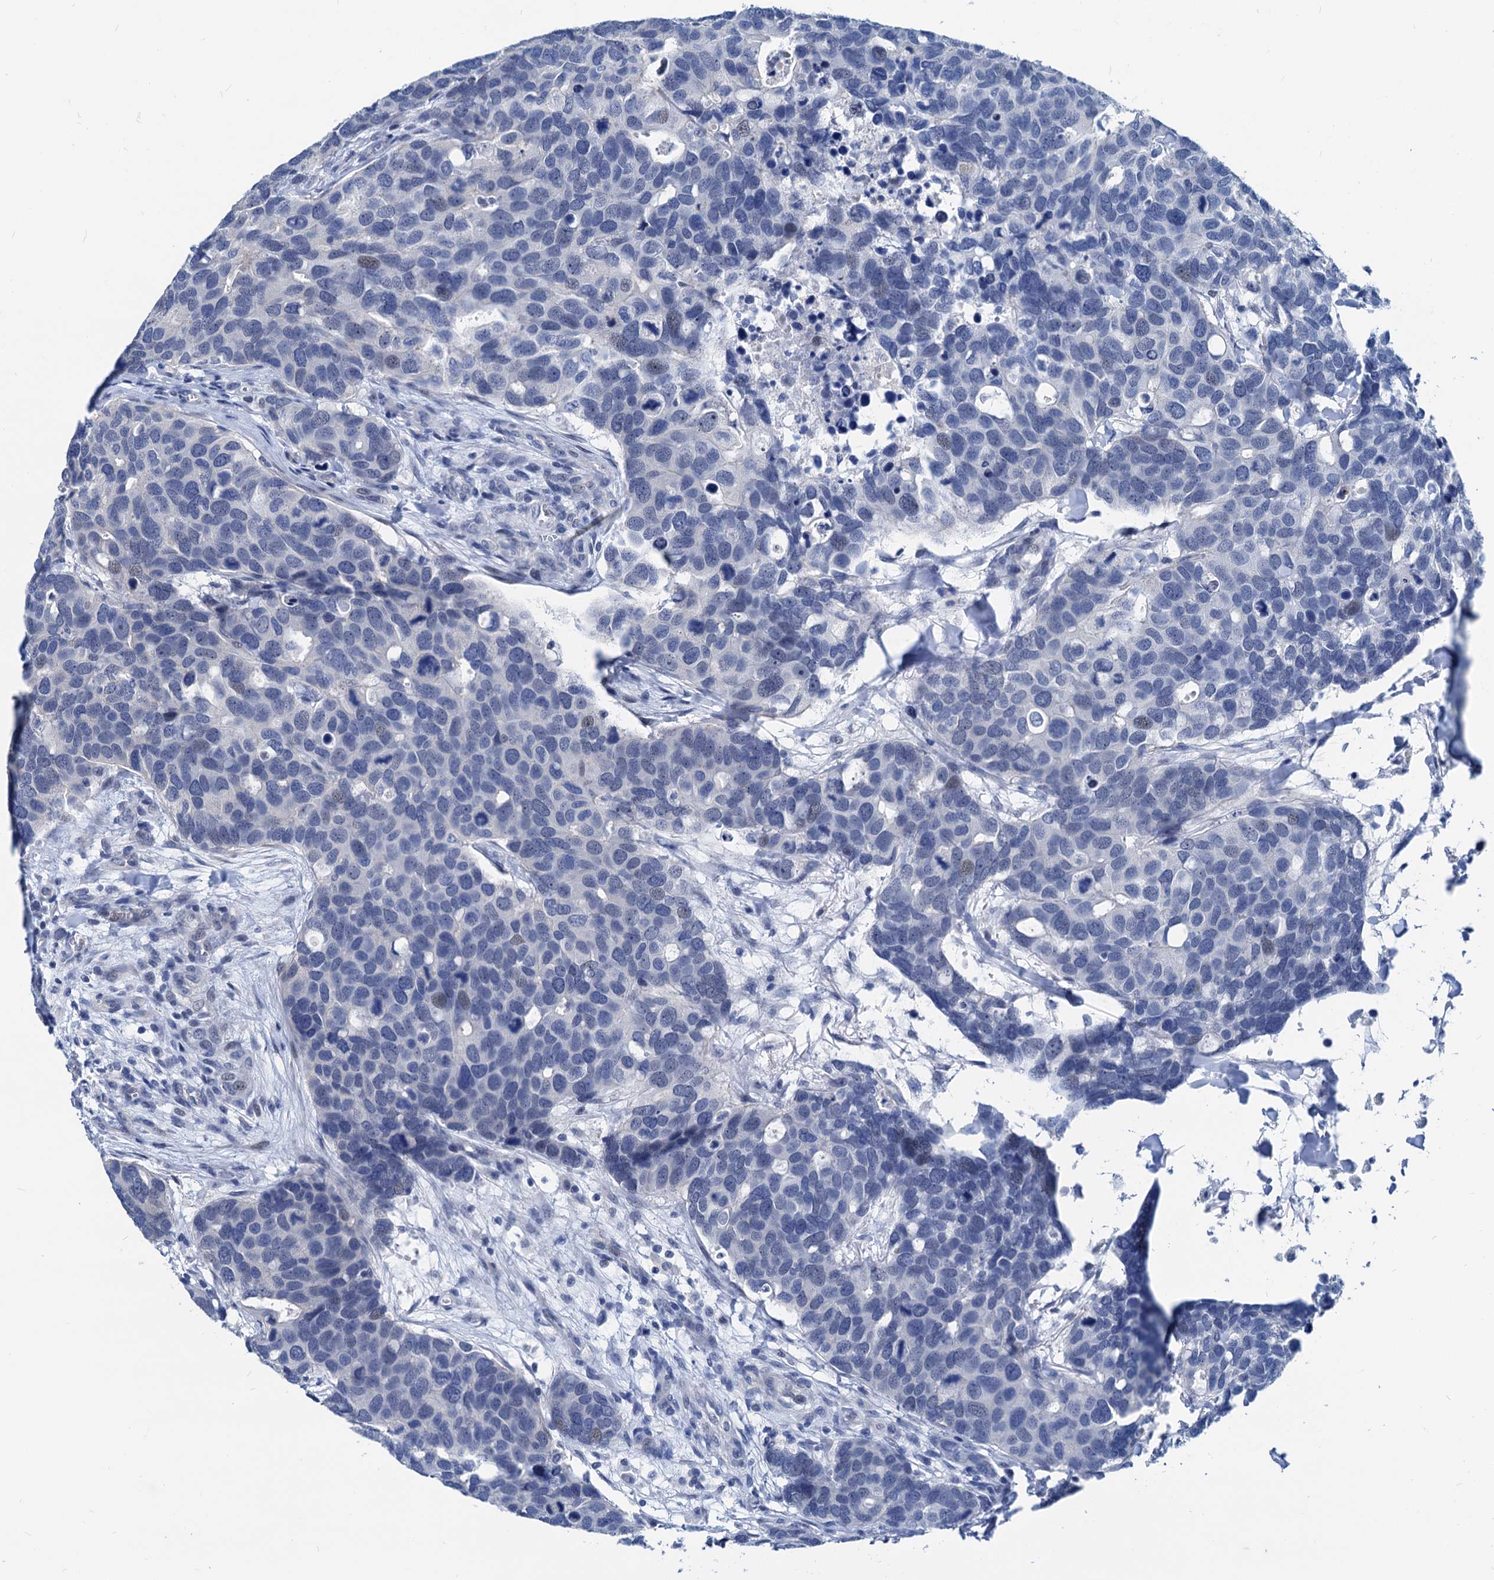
{"staining": {"intensity": "negative", "quantity": "none", "location": "none"}, "tissue": "breast cancer", "cell_type": "Tumor cells", "image_type": "cancer", "snomed": [{"axis": "morphology", "description": "Duct carcinoma"}, {"axis": "topography", "description": "Breast"}], "caption": "Immunohistochemistry photomicrograph of human breast invasive ductal carcinoma stained for a protein (brown), which demonstrates no expression in tumor cells.", "gene": "HSF2", "patient": {"sex": "female", "age": 83}}